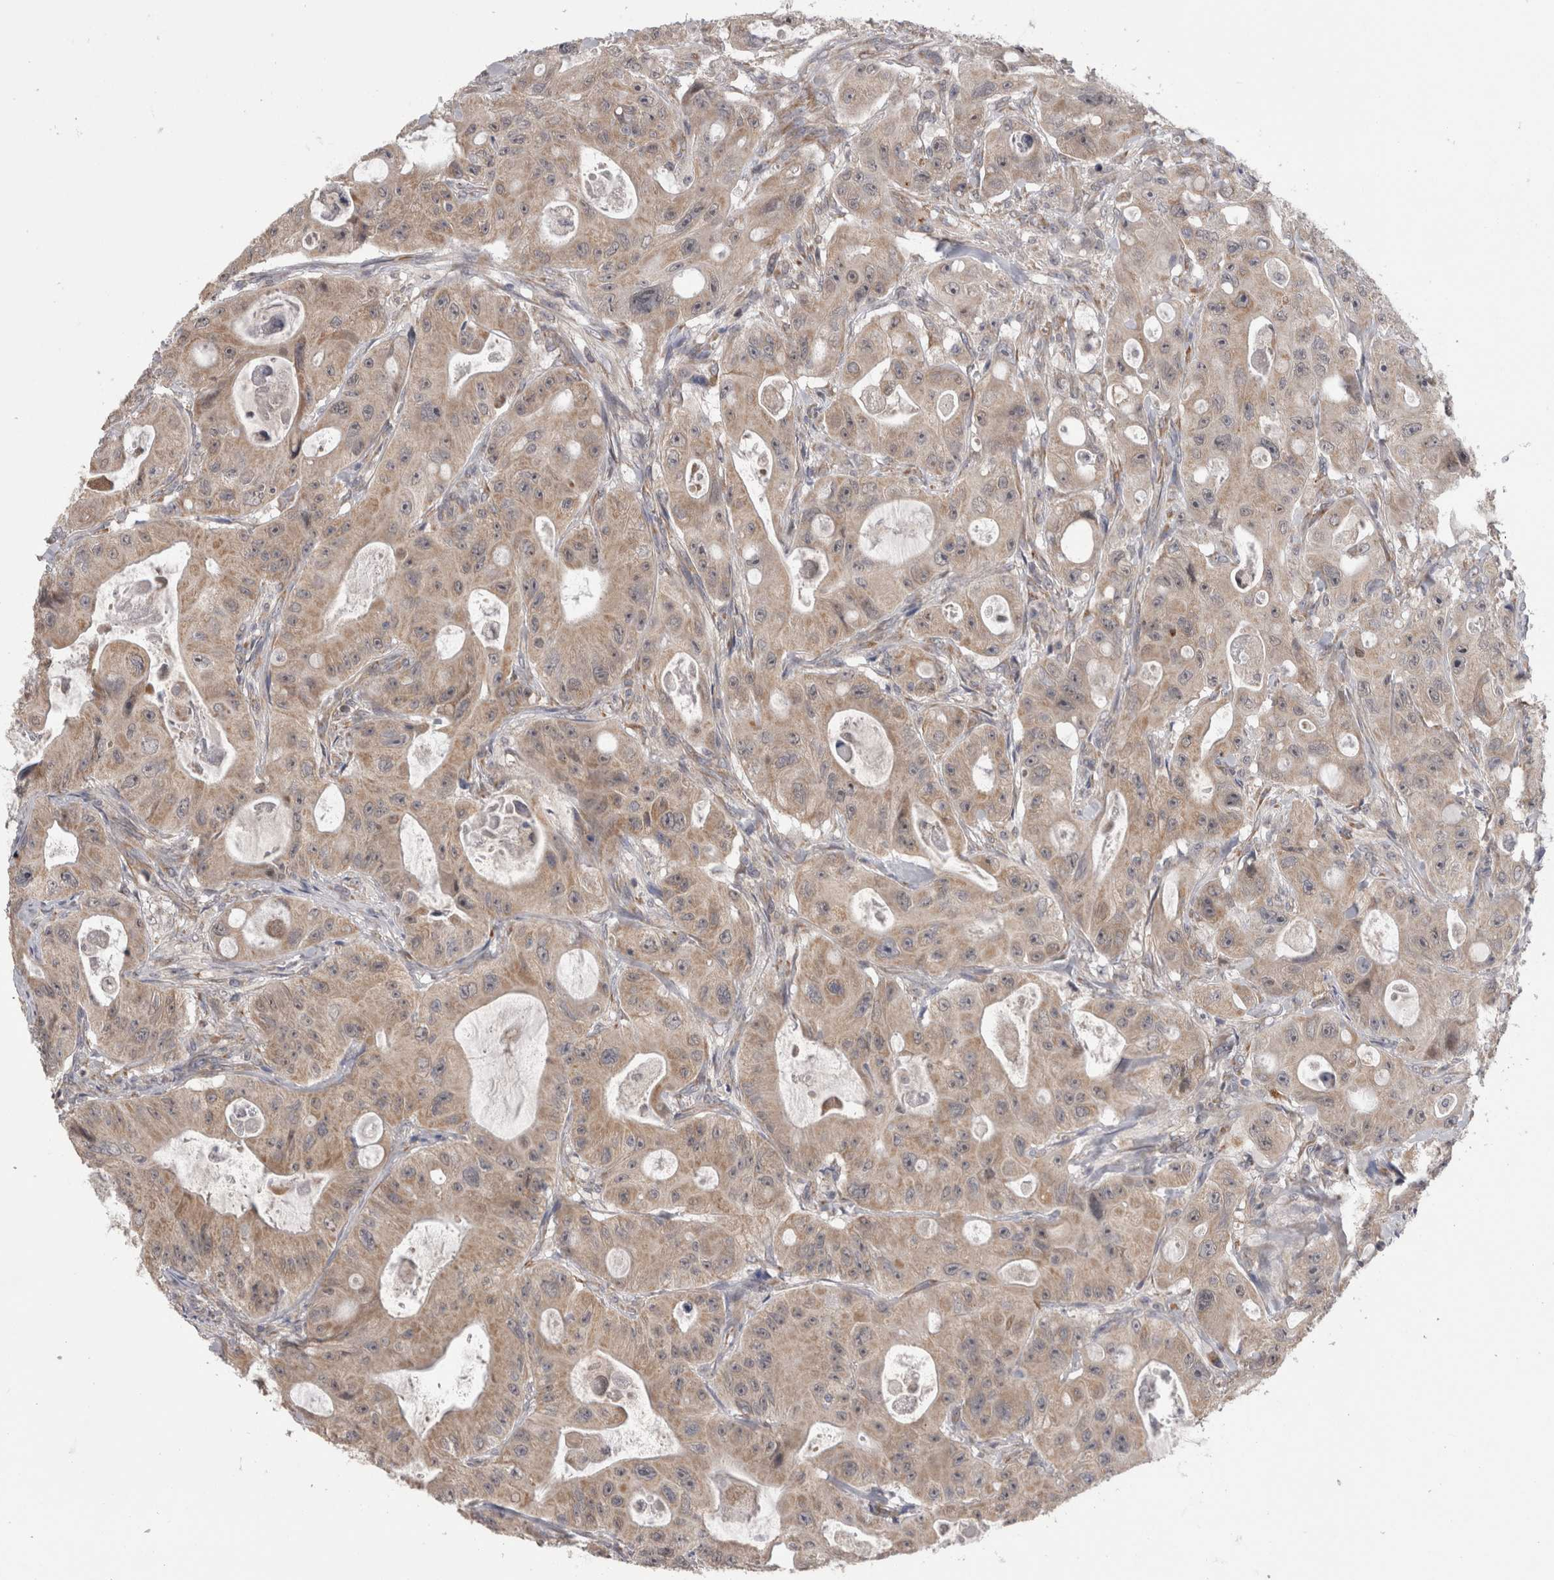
{"staining": {"intensity": "weak", "quantity": ">75%", "location": "cytoplasmic/membranous"}, "tissue": "colorectal cancer", "cell_type": "Tumor cells", "image_type": "cancer", "snomed": [{"axis": "morphology", "description": "Adenocarcinoma, NOS"}, {"axis": "topography", "description": "Colon"}], "caption": "Tumor cells display weak cytoplasmic/membranous positivity in approximately >75% of cells in colorectal adenocarcinoma.", "gene": "ARHGAP29", "patient": {"sex": "female", "age": 46}}